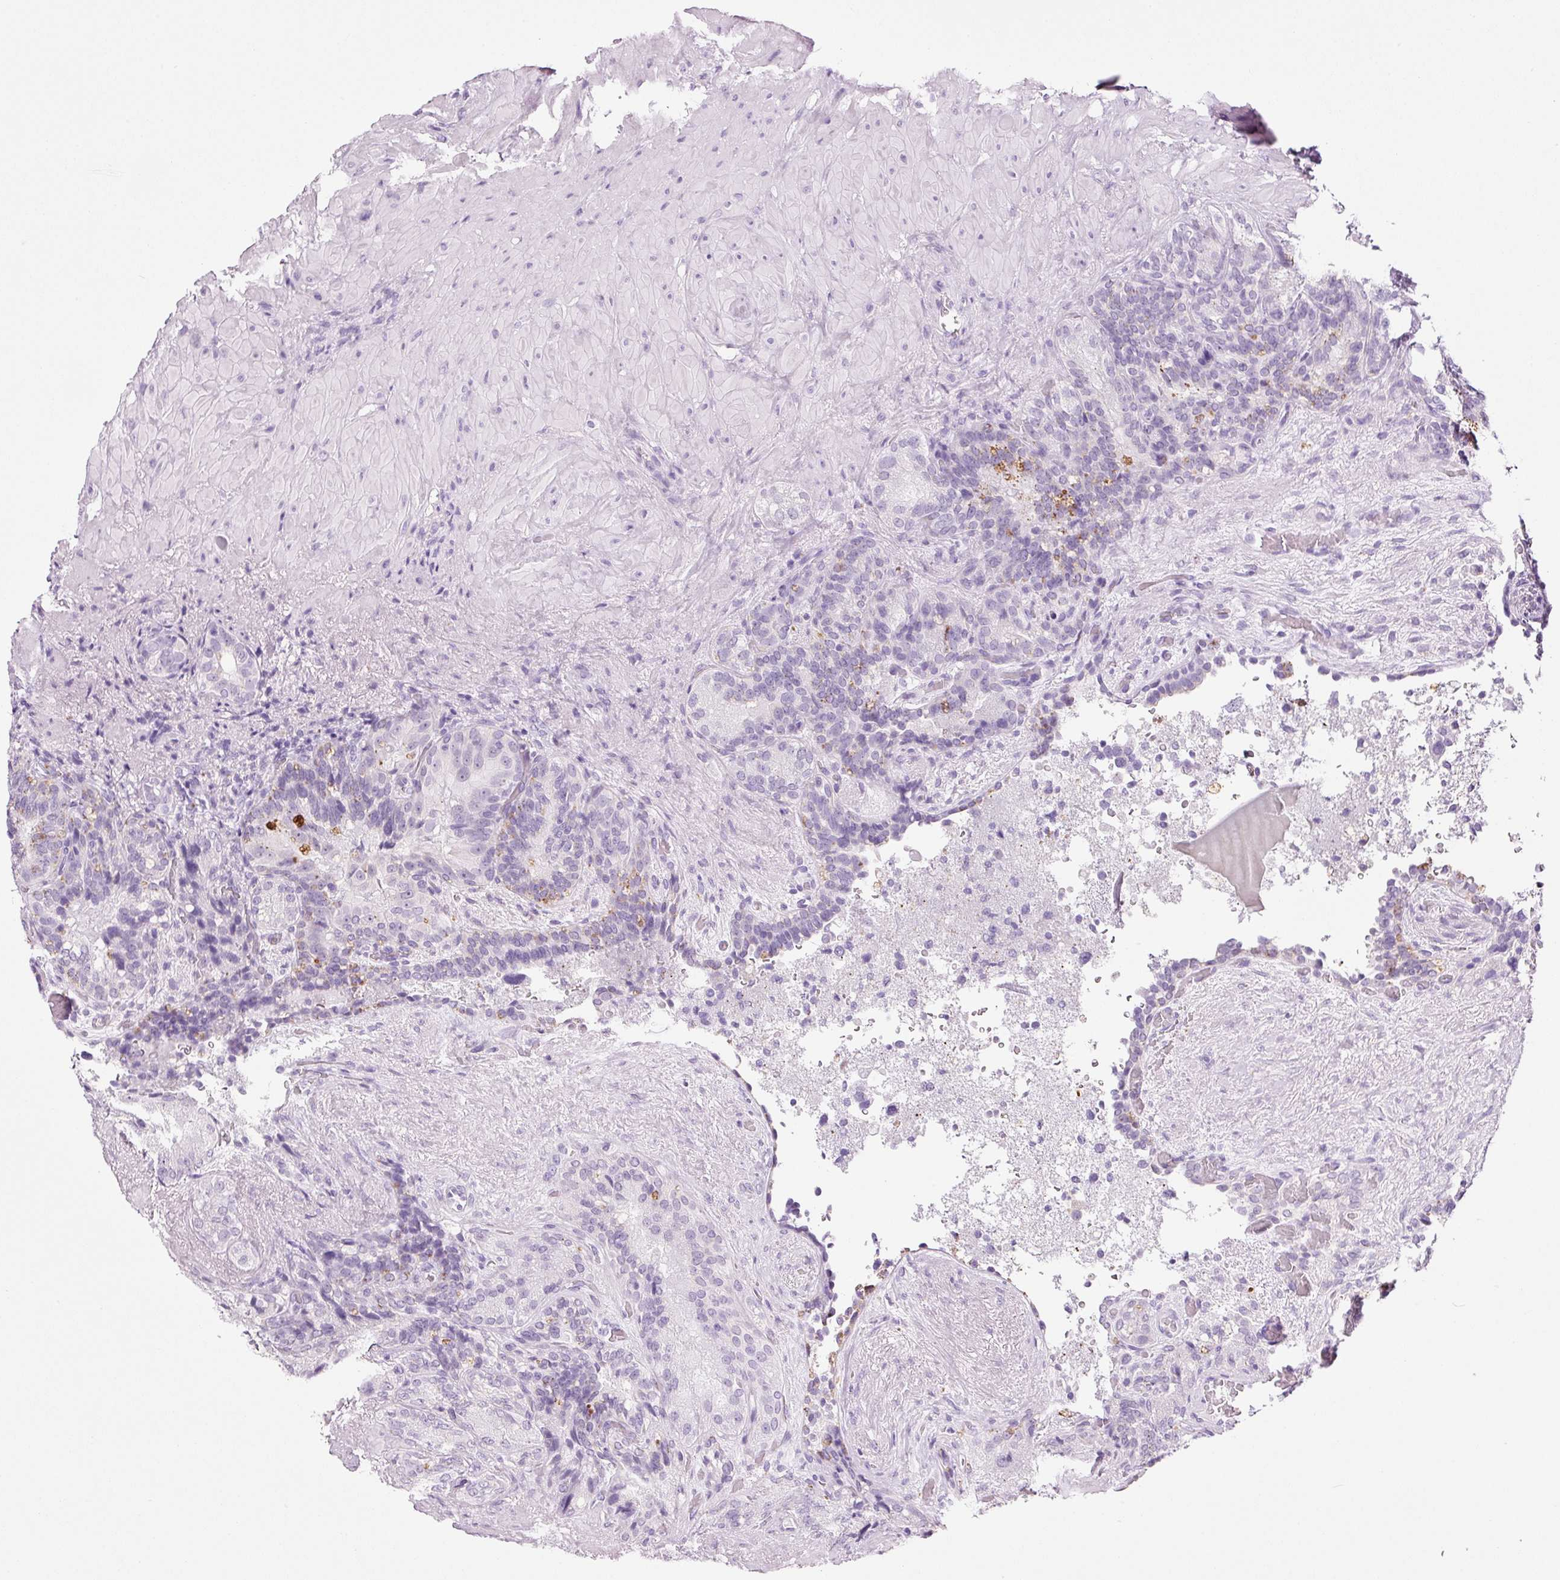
{"staining": {"intensity": "moderate", "quantity": "<25%", "location": "cytoplasmic/membranous"}, "tissue": "seminal vesicle", "cell_type": "Glandular cells", "image_type": "normal", "snomed": [{"axis": "morphology", "description": "Normal tissue, NOS"}, {"axis": "topography", "description": "Seminal veicle"}], "caption": "DAB immunohistochemical staining of unremarkable human seminal vesicle shows moderate cytoplasmic/membranous protein staining in approximately <25% of glandular cells. (brown staining indicates protein expression, while blue staining denotes nuclei).", "gene": "ZNF639", "patient": {"sex": "male", "age": 69}}